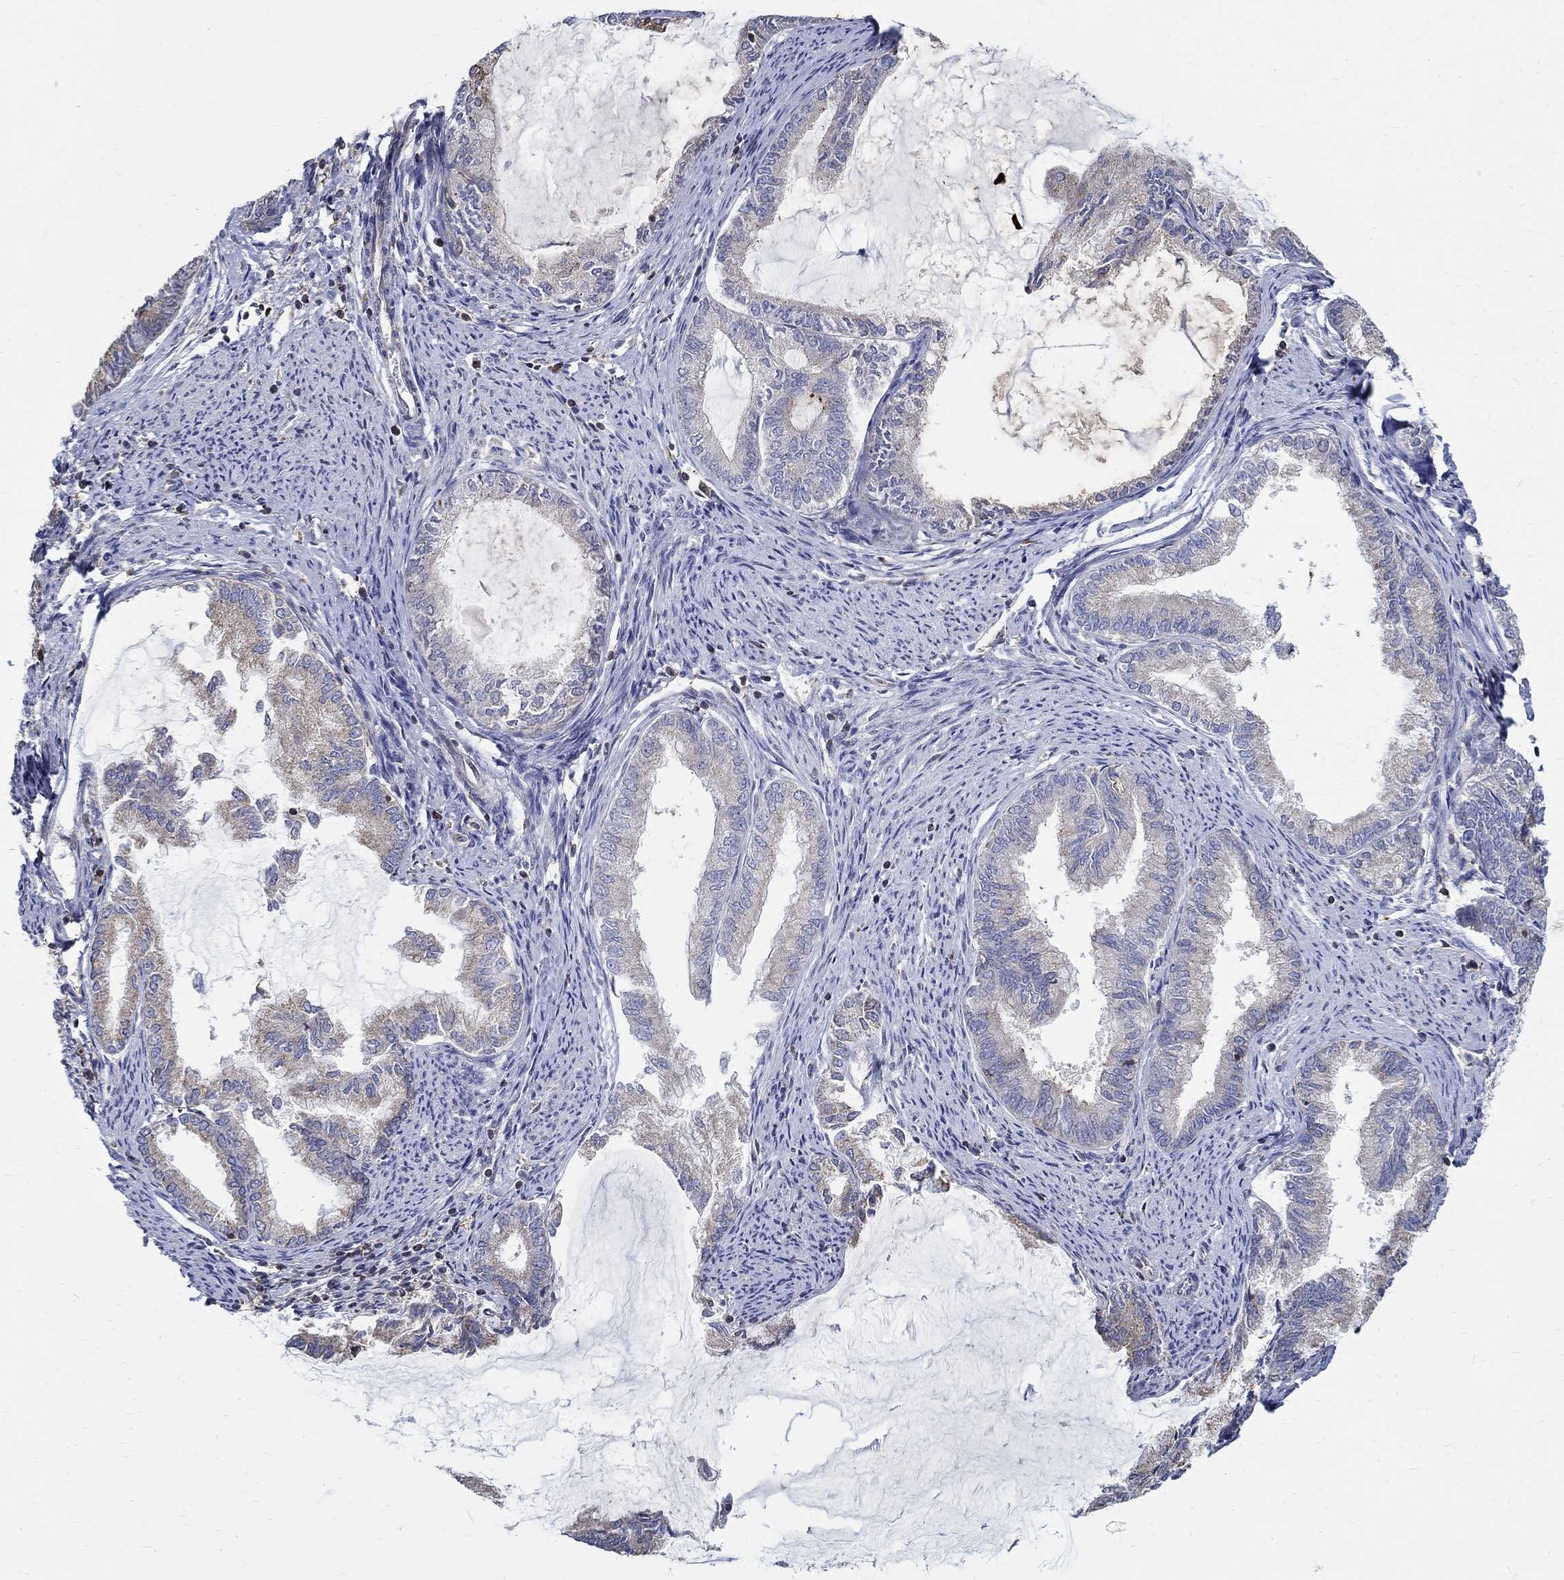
{"staining": {"intensity": "negative", "quantity": "none", "location": "none"}, "tissue": "endometrial cancer", "cell_type": "Tumor cells", "image_type": "cancer", "snomed": [{"axis": "morphology", "description": "Adenocarcinoma, NOS"}, {"axis": "topography", "description": "Endometrium"}], "caption": "The photomicrograph exhibits no significant positivity in tumor cells of endometrial cancer (adenocarcinoma). Brightfield microscopy of IHC stained with DAB (3,3'-diaminobenzidine) (brown) and hematoxylin (blue), captured at high magnification.", "gene": "AGAP2", "patient": {"sex": "female", "age": 86}}